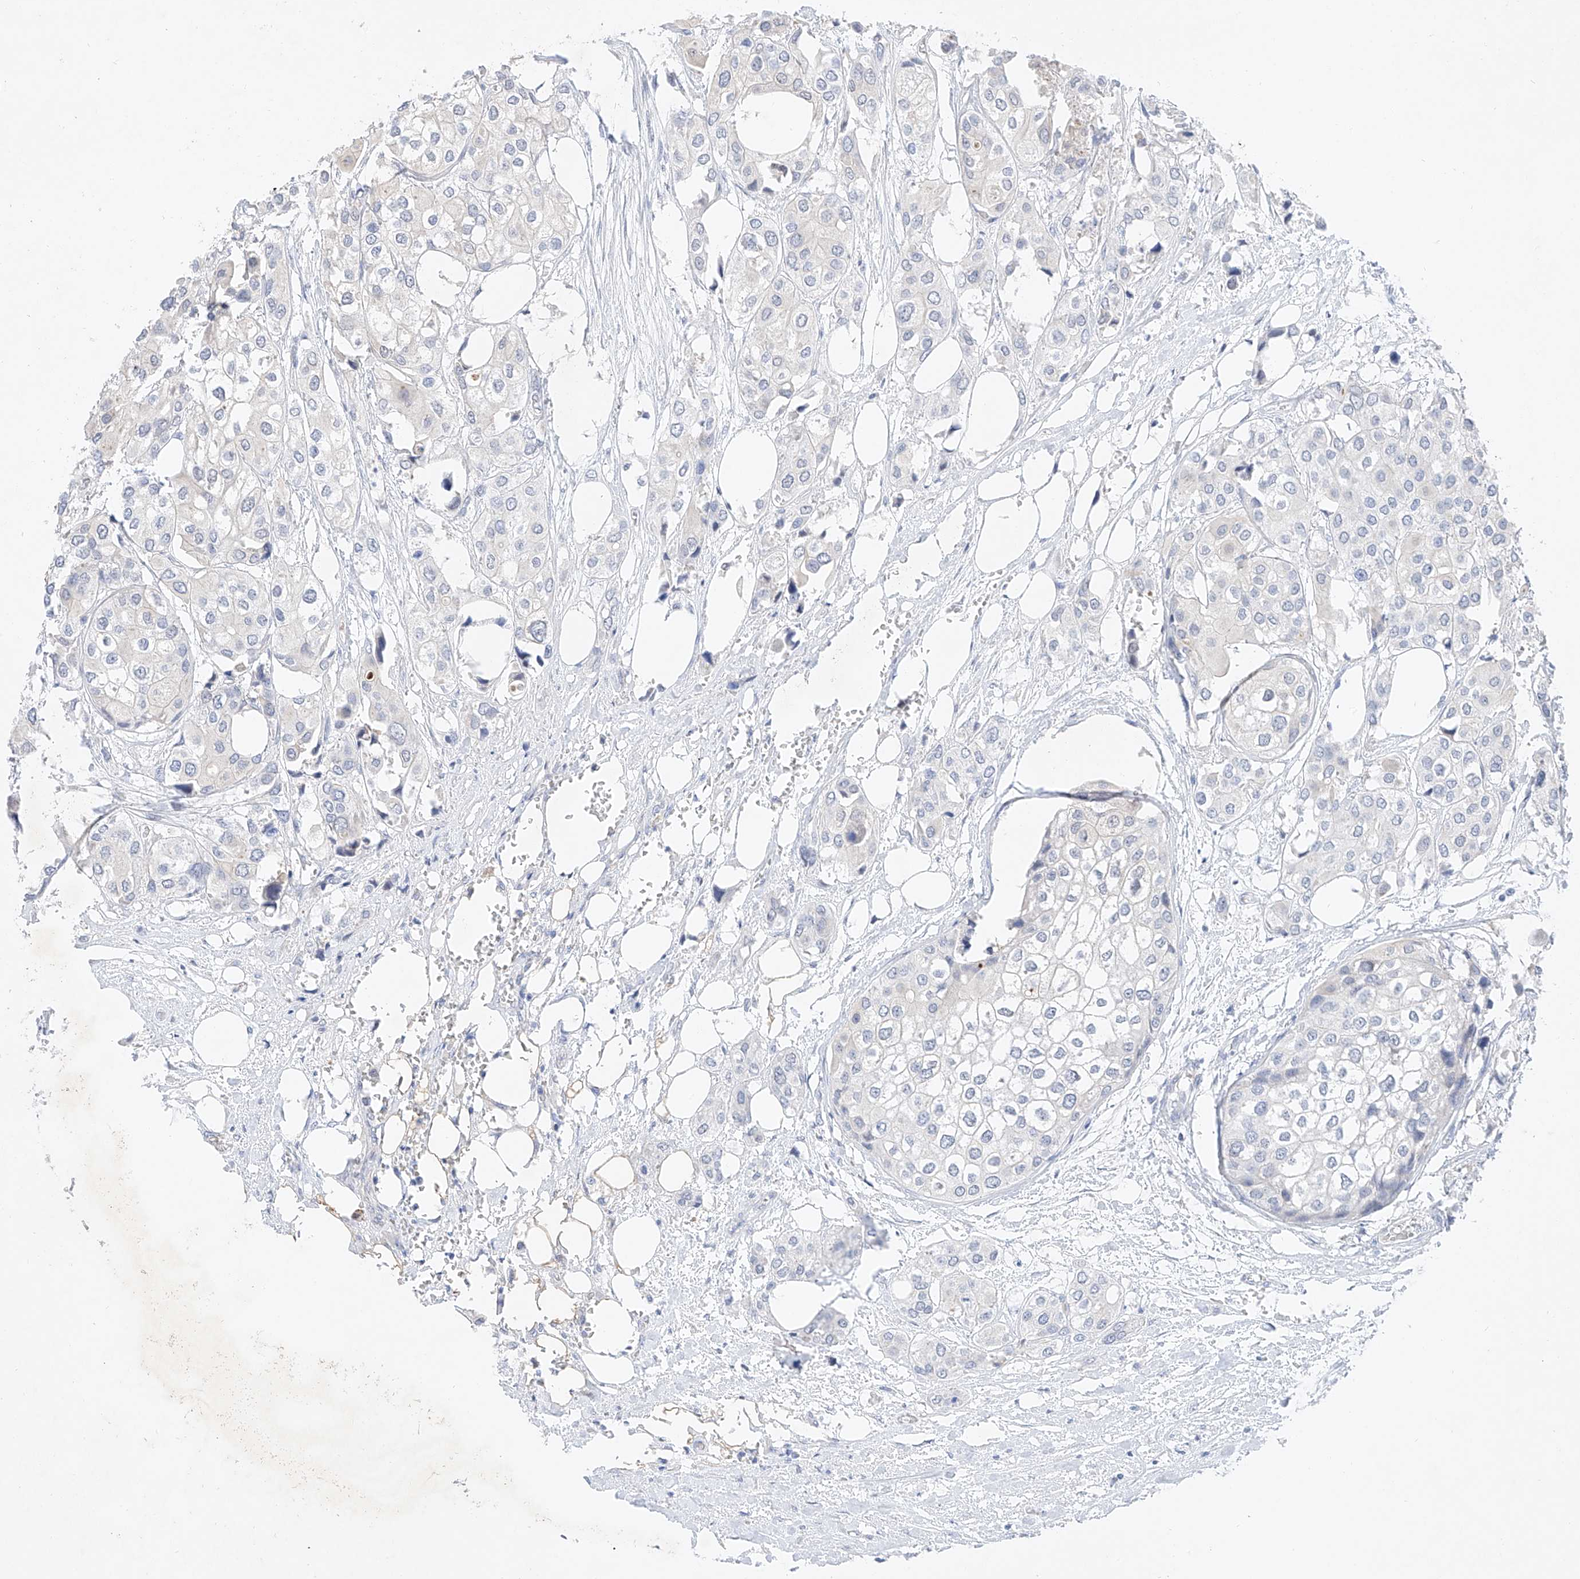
{"staining": {"intensity": "negative", "quantity": "none", "location": "none"}, "tissue": "urothelial cancer", "cell_type": "Tumor cells", "image_type": "cancer", "snomed": [{"axis": "morphology", "description": "Urothelial carcinoma, High grade"}, {"axis": "topography", "description": "Urinary bladder"}], "caption": "Immunohistochemistry image of high-grade urothelial carcinoma stained for a protein (brown), which shows no positivity in tumor cells.", "gene": "IL22RA2", "patient": {"sex": "male", "age": 64}}